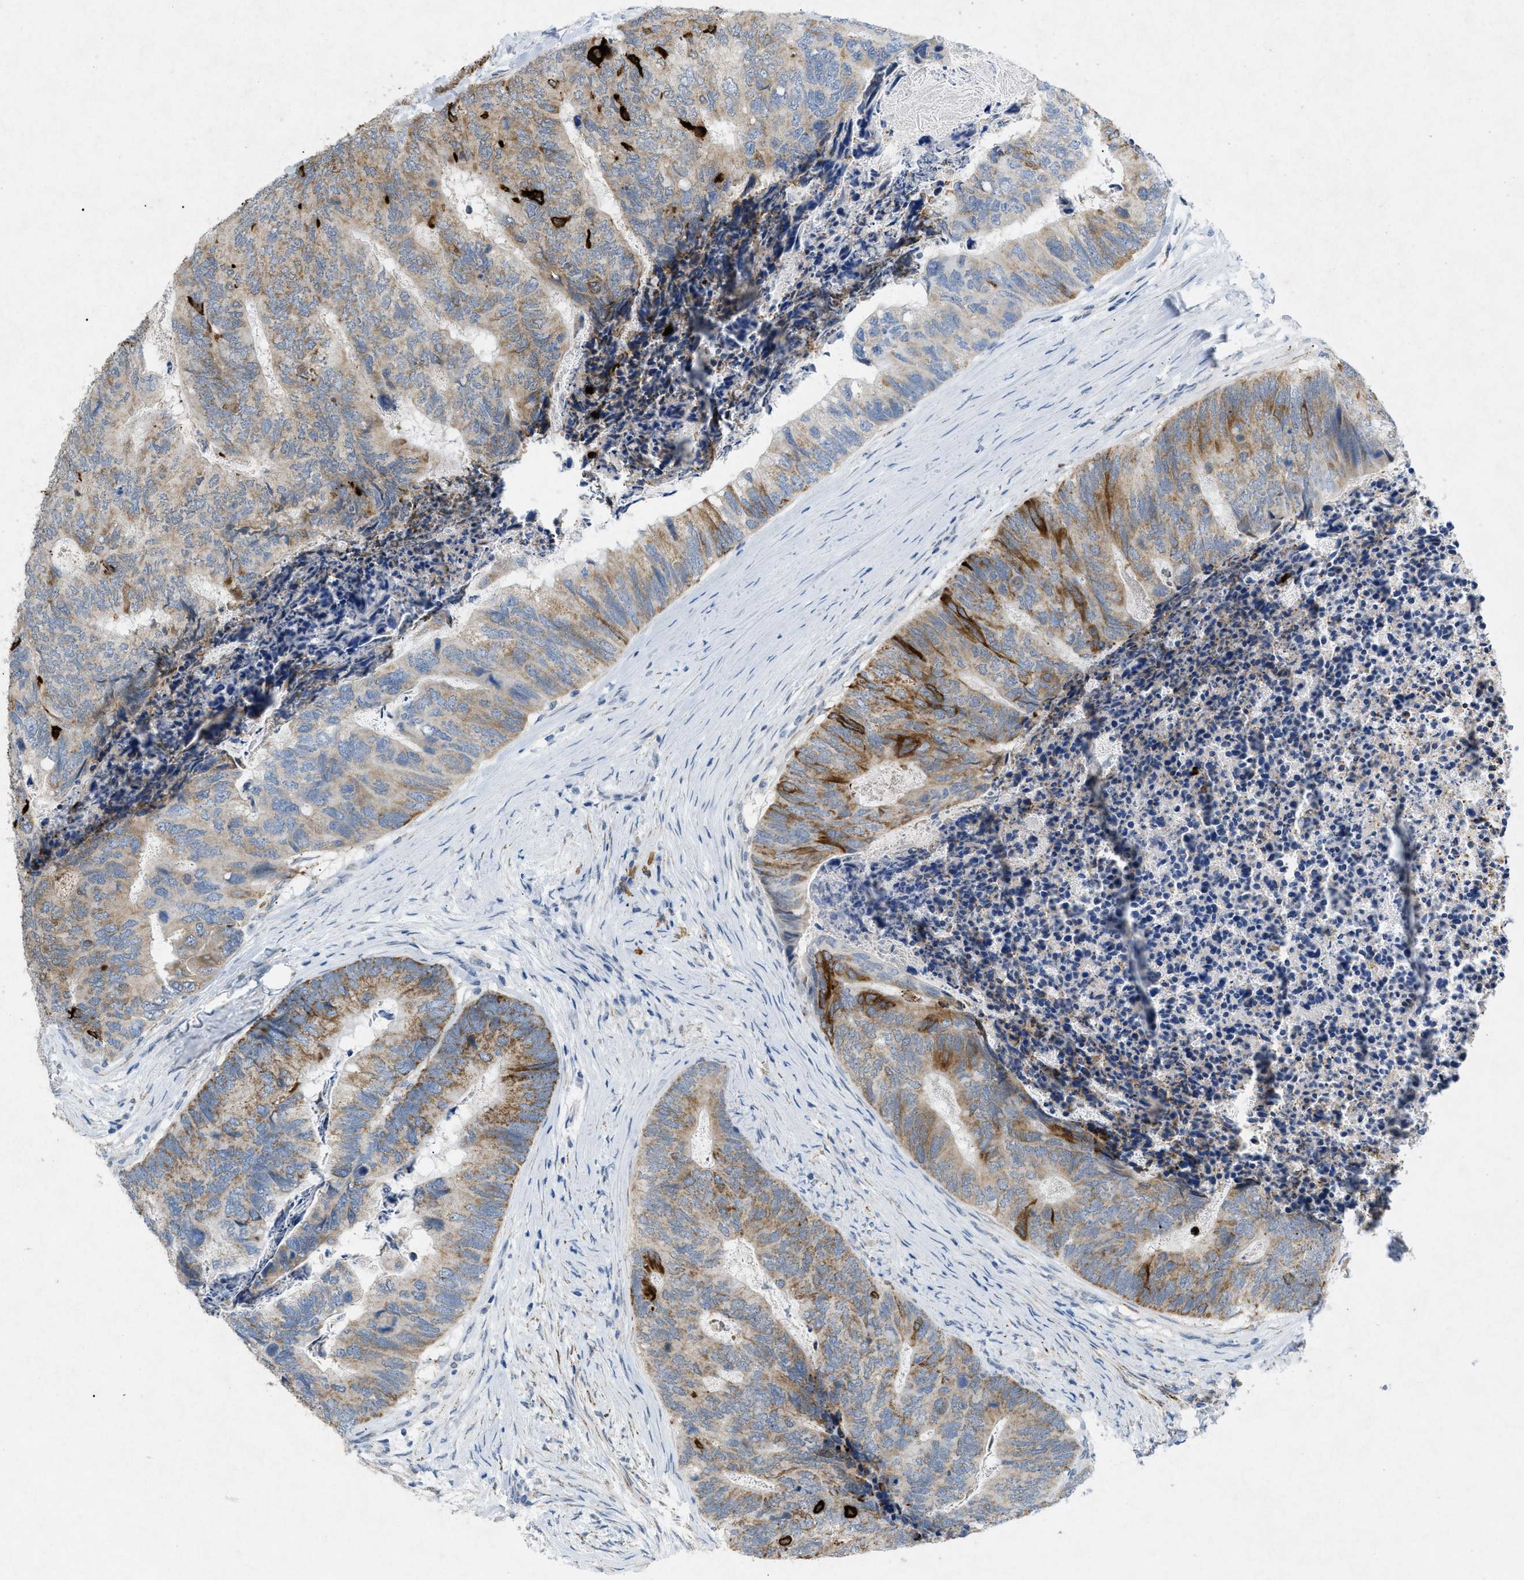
{"staining": {"intensity": "moderate", "quantity": "25%-75%", "location": "cytoplasmic/membranous"}, "tissue": "colorectal cancer", "cell_type": "Tumor cells", "image_type": "cancer", "snomed": [{"axis": "morphology", "description": "Adenocarcinoma, NOS"}, {"axis": "topography", "description": "Colon"}], "caption": "Moderate cytoplasmic/membranous positivity for a protein is present in about 25%-75% of tumor cells of adenocarcinoma (colorectal) using immunohistochemistry.", "gene": "TASOR", "patient": {"sex": "female", "age": 67}}